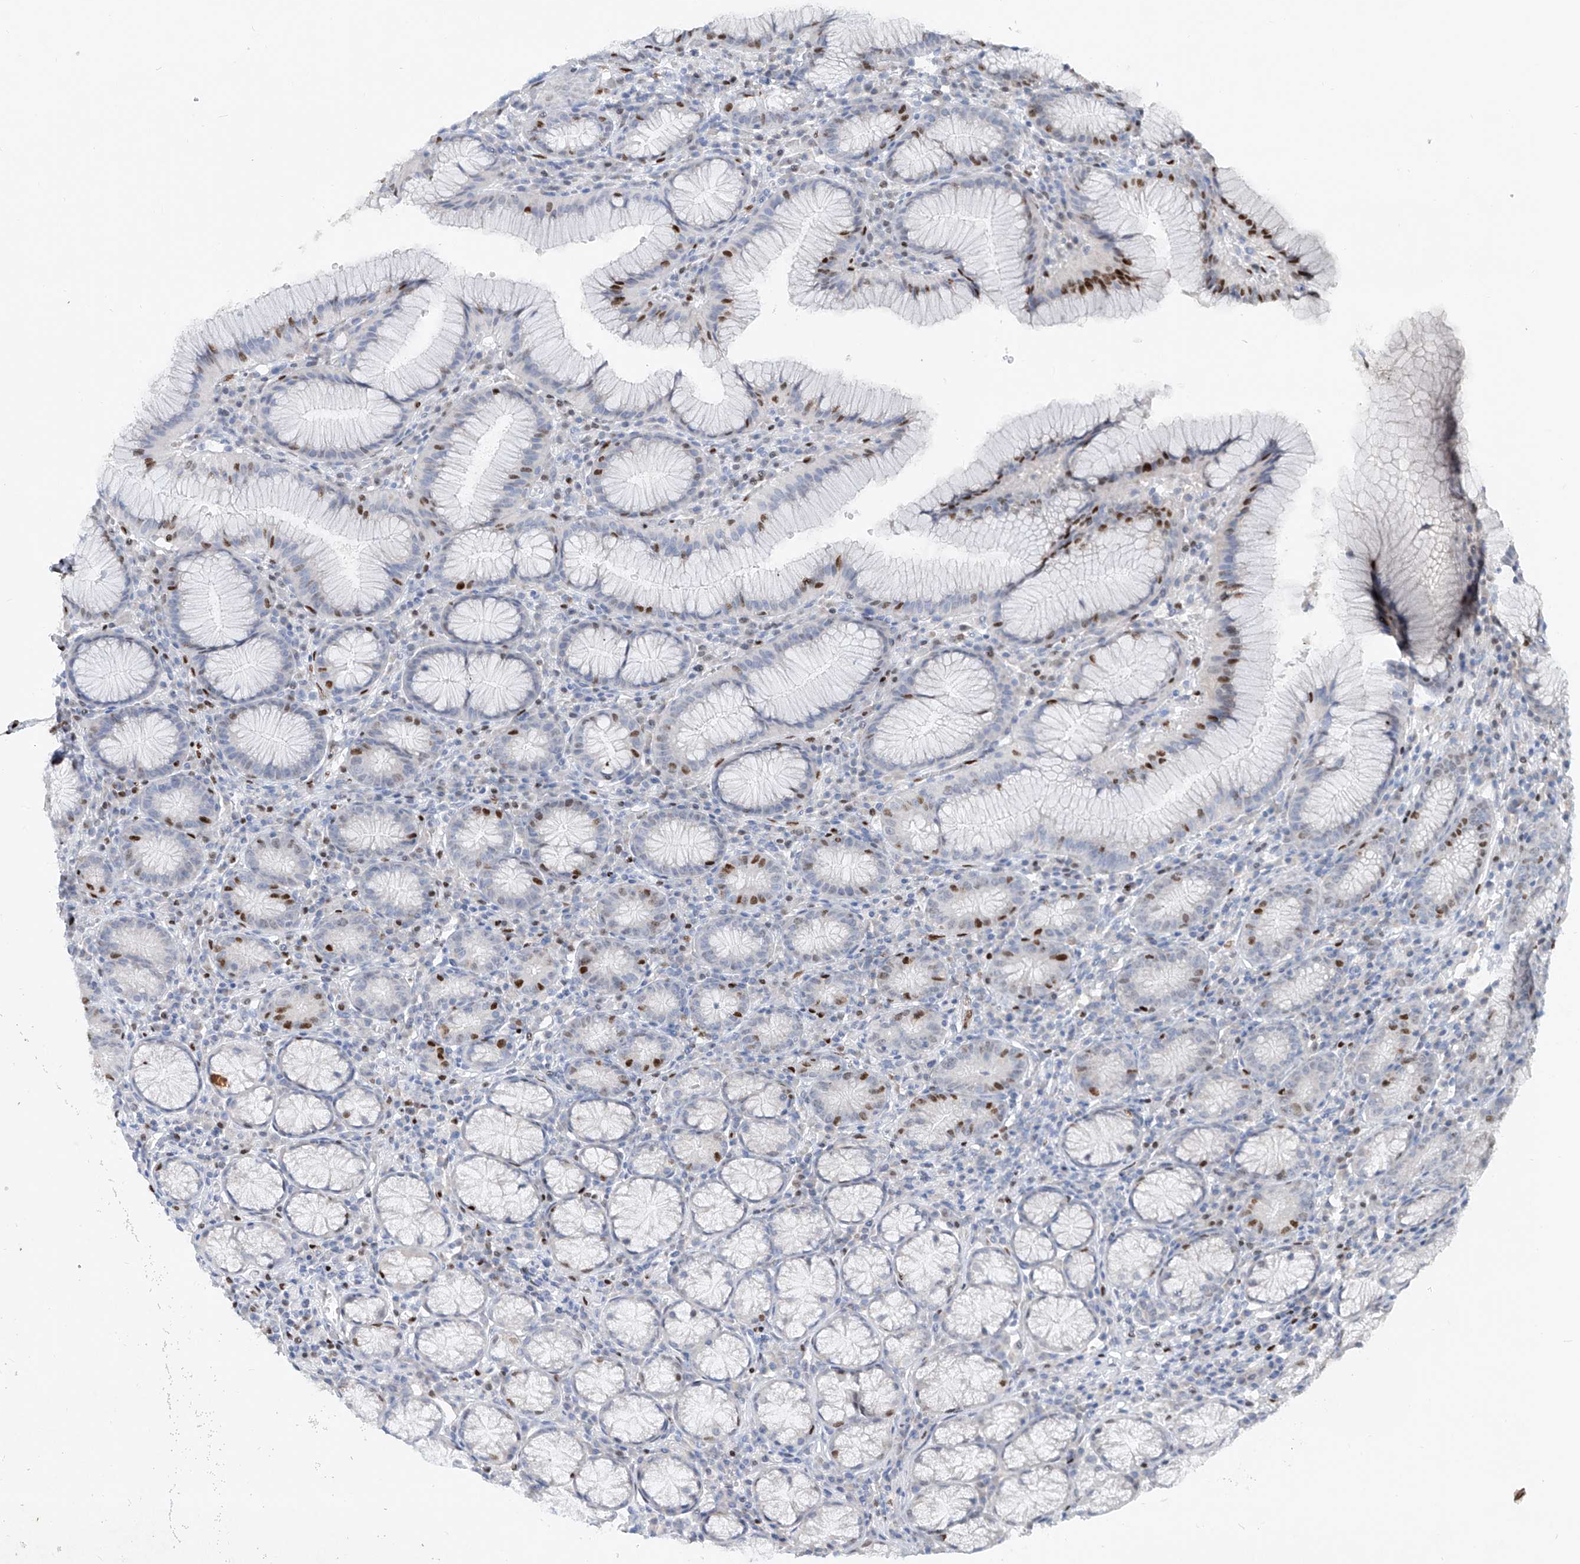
{"staining": {"intensity": "strong", "quantity": "25%-75%", "location": "nuclear"}, "tissue": "stomach", "cell_type": "Glandular cells", "image_type": "normal", "snomed": [{"axis": "morphology", "description": "Normal tissue, NOS"}, {"axis": "topography", "description": "Stomach"}], "caption": "About 25%-75% of glandular cells in unremarkable stomach display strong nuclear protein expression as visualized by brown immunohistochemical staining.", "gene": "TAF4", "patient": {"sex": "male", "age": 55}}